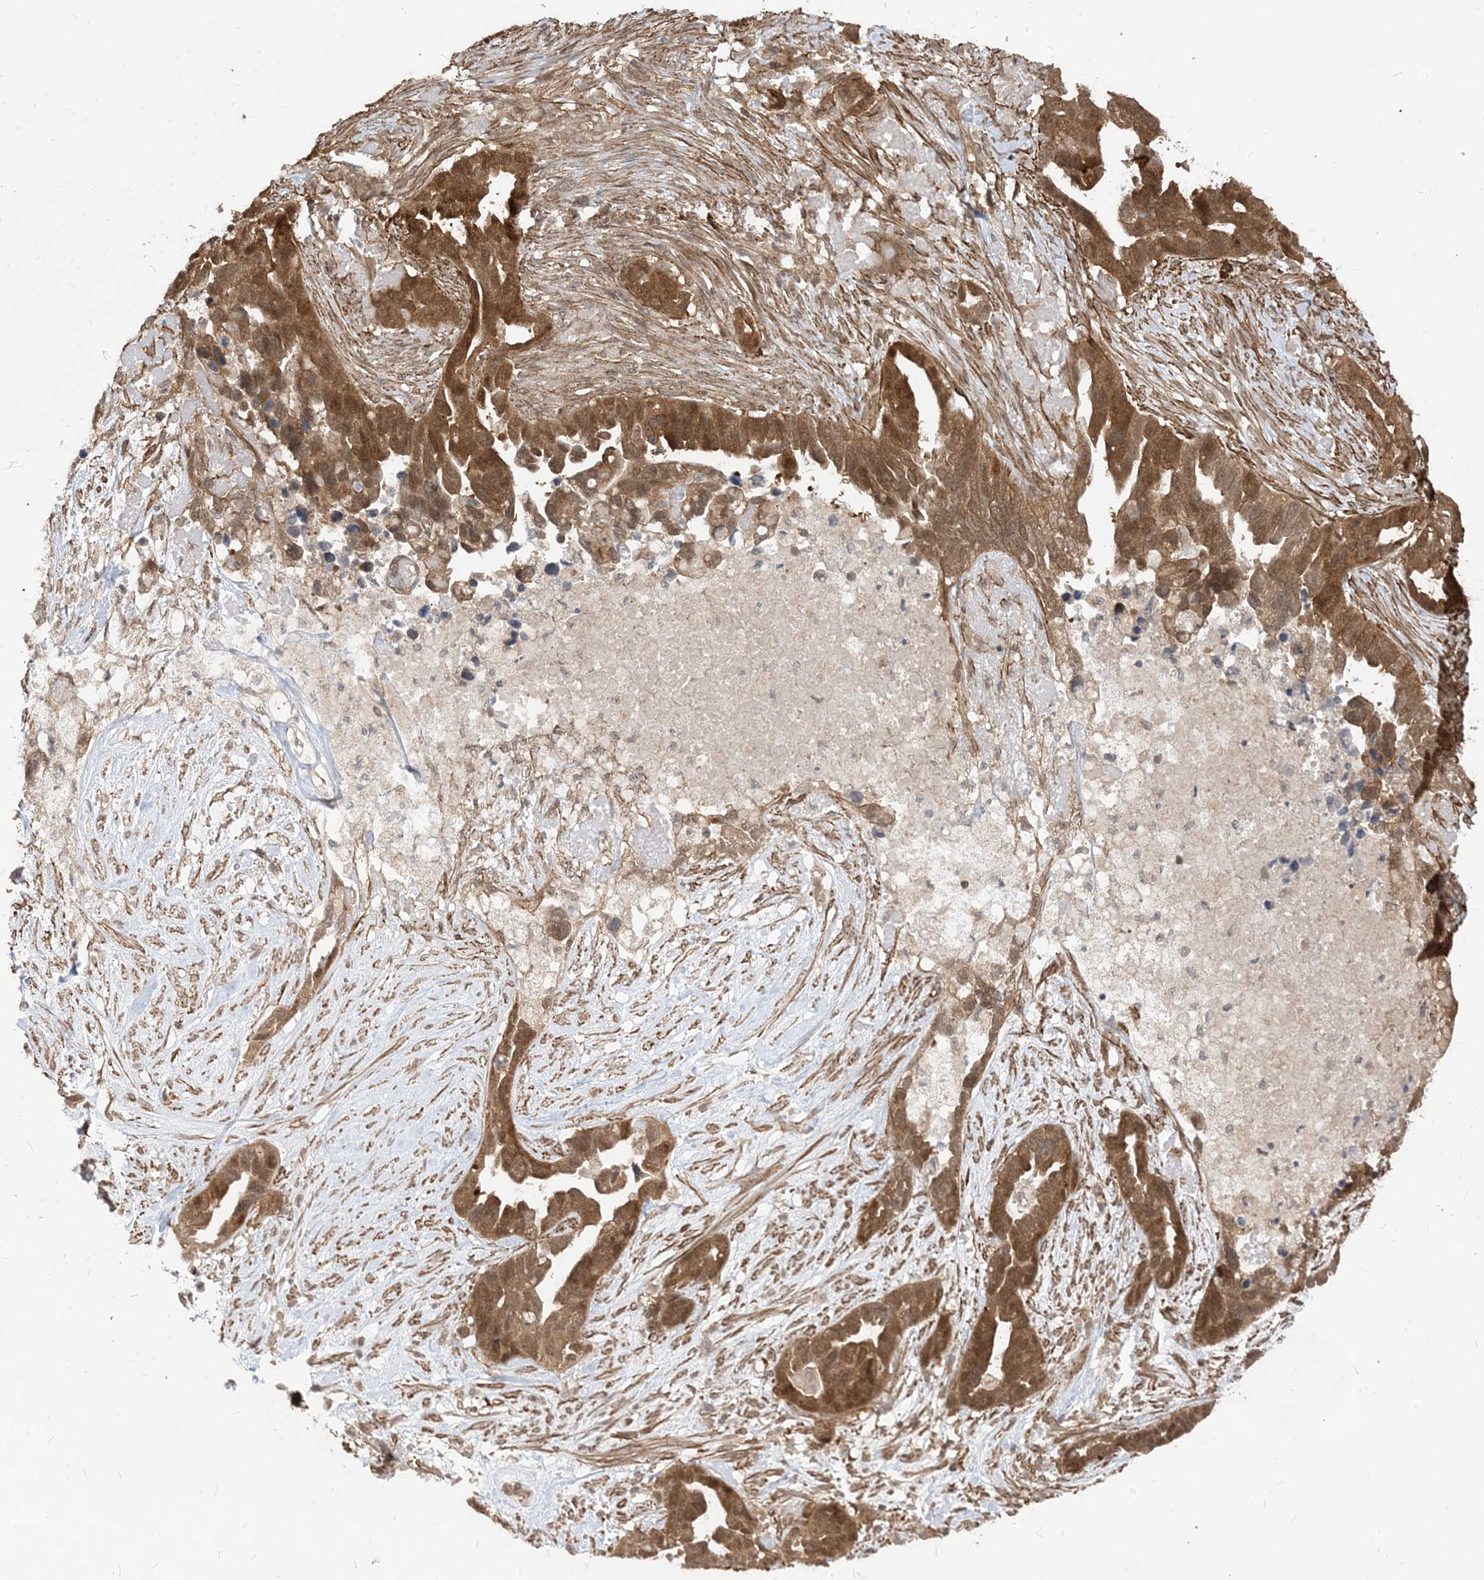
{"staining": {"intensity": "moderate", "quantity": ">75%", "location": "cytoplasmic/membranous,nuclear"}, "tissue": "ovarian cancer", "cell_type": "Tumor cells", "image_type": "cancer", "snomed": [{"axis": "morphology", "description": "Cystadenocarcinoma, serous, NOS"}, {"axis": "topography", "description": "Ovary"}], "caption": "Immunohistochemical staining of human ovarian cancer (serous cystadenocarcinoma) displays moderate cytoplasmic/membranous and nuclear protein expression in approximately >75% of tumor cells.", "gene": "TBCC", "patient": {"sex": "female", "age": 54}}